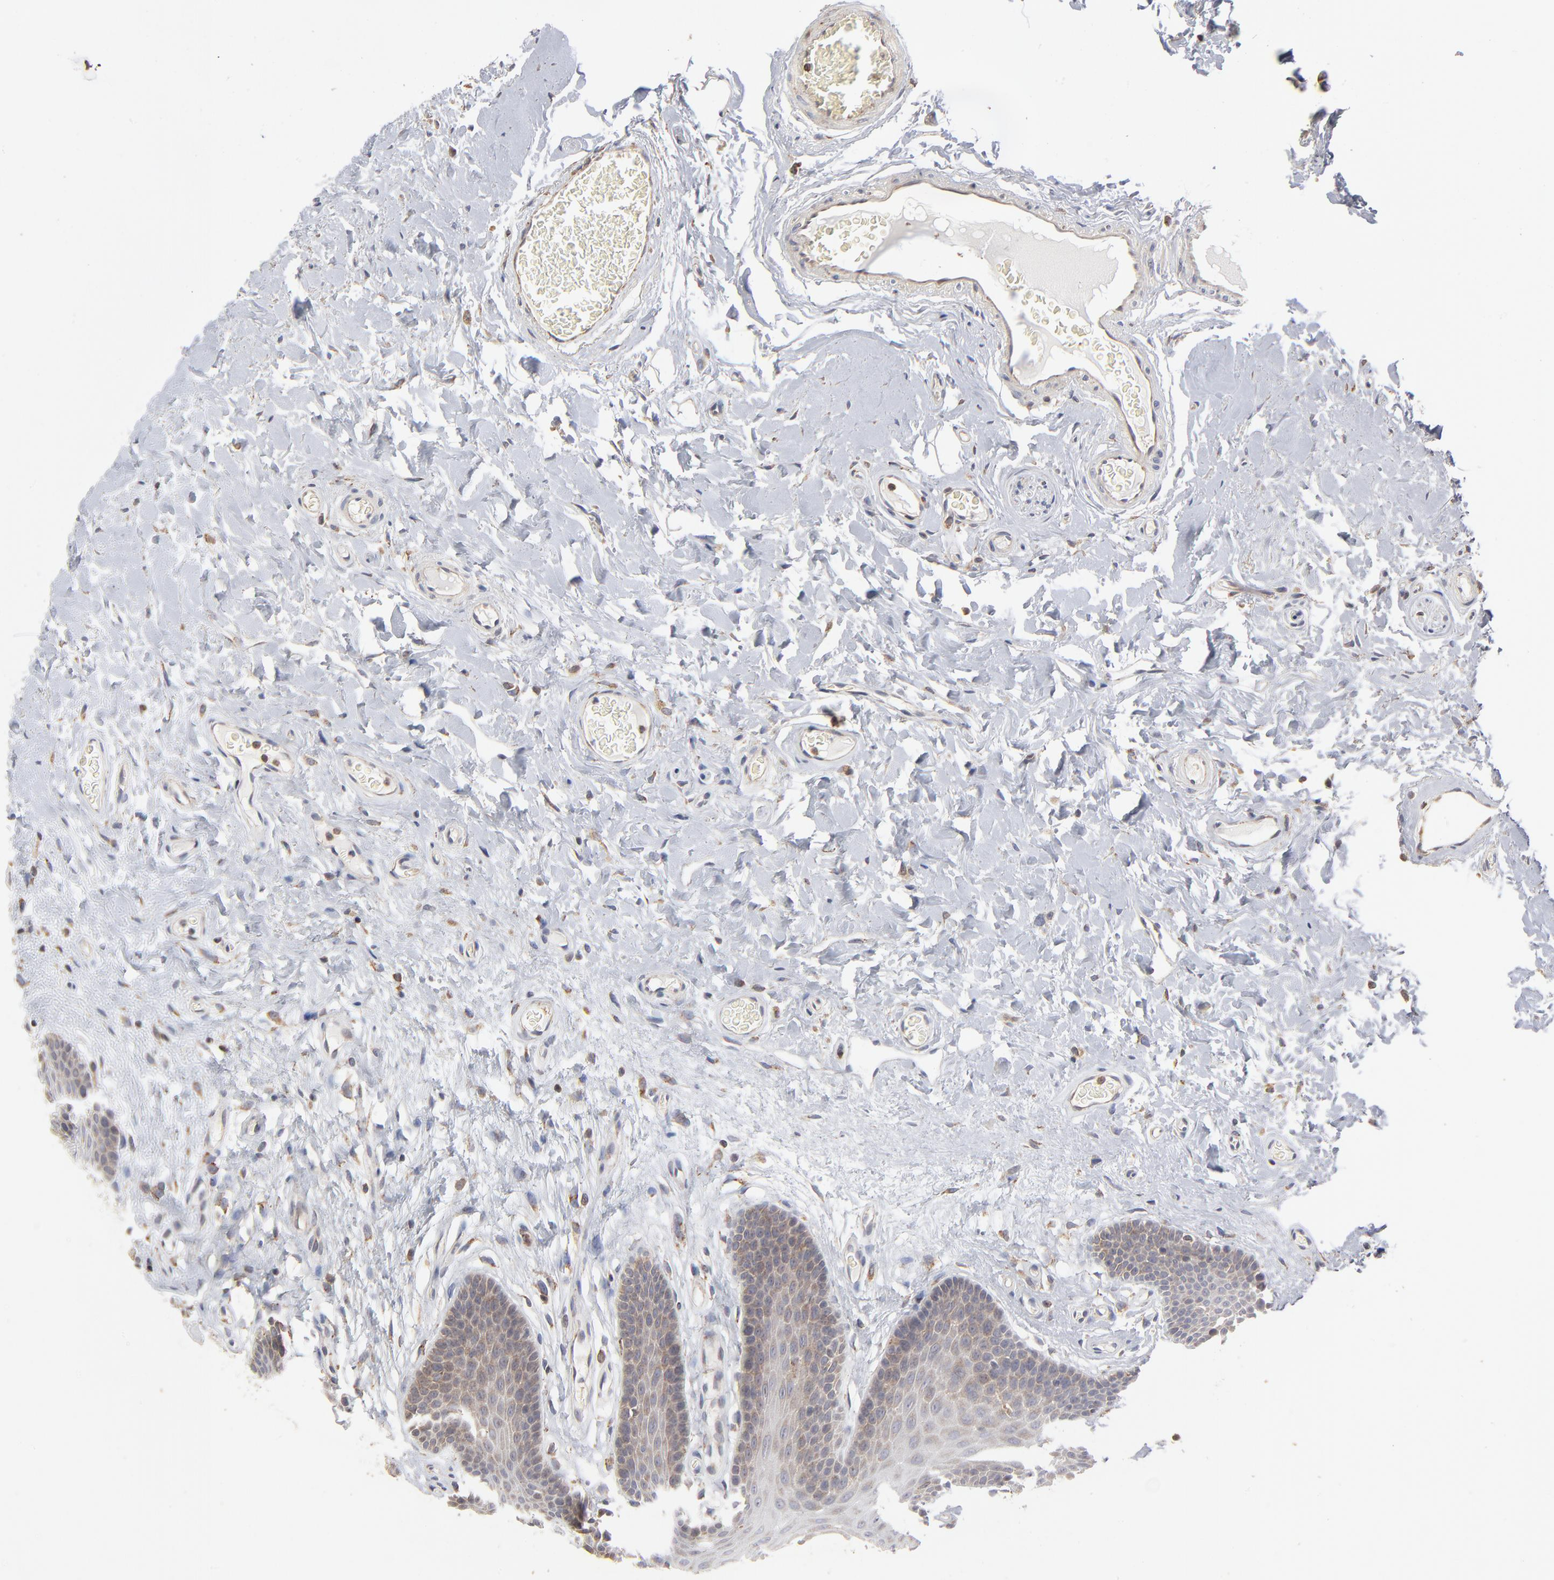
{"staining": {"intensity": "moderate", "quantity": "25%-75%", "location": "cytoplasmic/membranous"}, "tissue": "oral mucosa", "cell_type": "Squamous epithelial cells", "image_type": "normal", "snomed": [{"axis": "morphology", "description": "Normal tissue, NOS"}, {"axis": "morphology", "description": "Squamous cell carcinoma, NOS"}, {"axis": "topography", "description": "Skeletal muscle"}, {"axis": "topography", "description": "Oral tissue"}, {"axis": "topography", "description": "Head-Neck"}], "caption": "The micrograph shows immunohistochemical staining of unremarkable oral mucosa. There is moderate cytoplasmic/membranous expression is present in about 25%-75% of squamous epithelial cells.", "gene": "RNF213", "patient": {"sex": "male", "age": 71}}